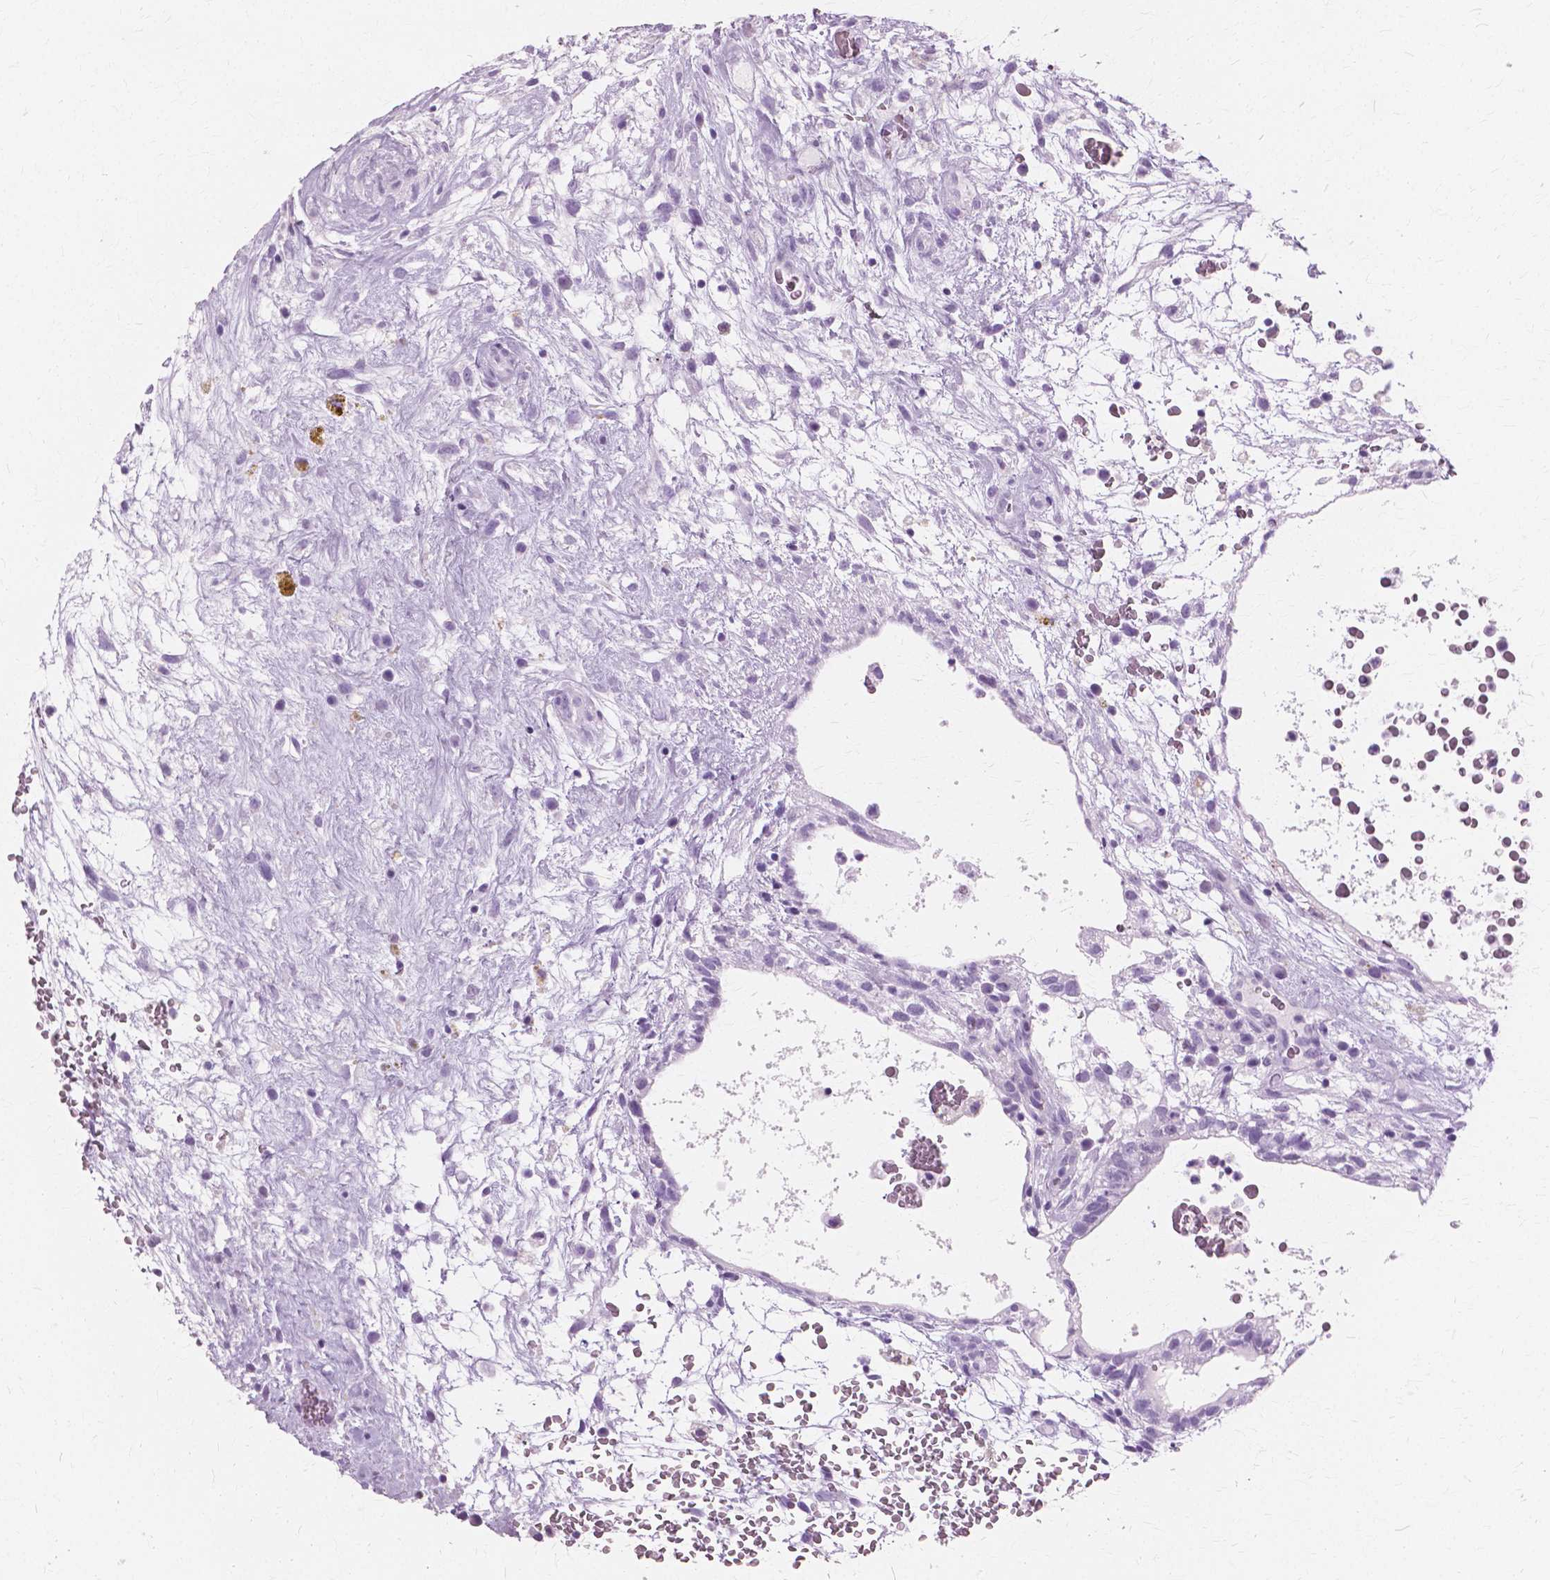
{"staining": {"intensity": "negative", "quantity": "none", "location": "none"}, "tissue": "testis cancer", "cell_type": "Tumor cells", "image_type": "cancer", "snomed": [{"axis": "morphology", "description": "Normal tissue, NOS"}, {"axis": "morphology", "description": "Carcinoma, Embryonal, NOS"}, {"axis": "topography", "description": "Testis"}], "caption": "The photomicrograph reveals no staining of tumor cells in testis cancer (embryonal carcinoma). Nuclei are stained in blue.", "gene": "SFTPD", "patient": {"sex": "male", "age": 32}}